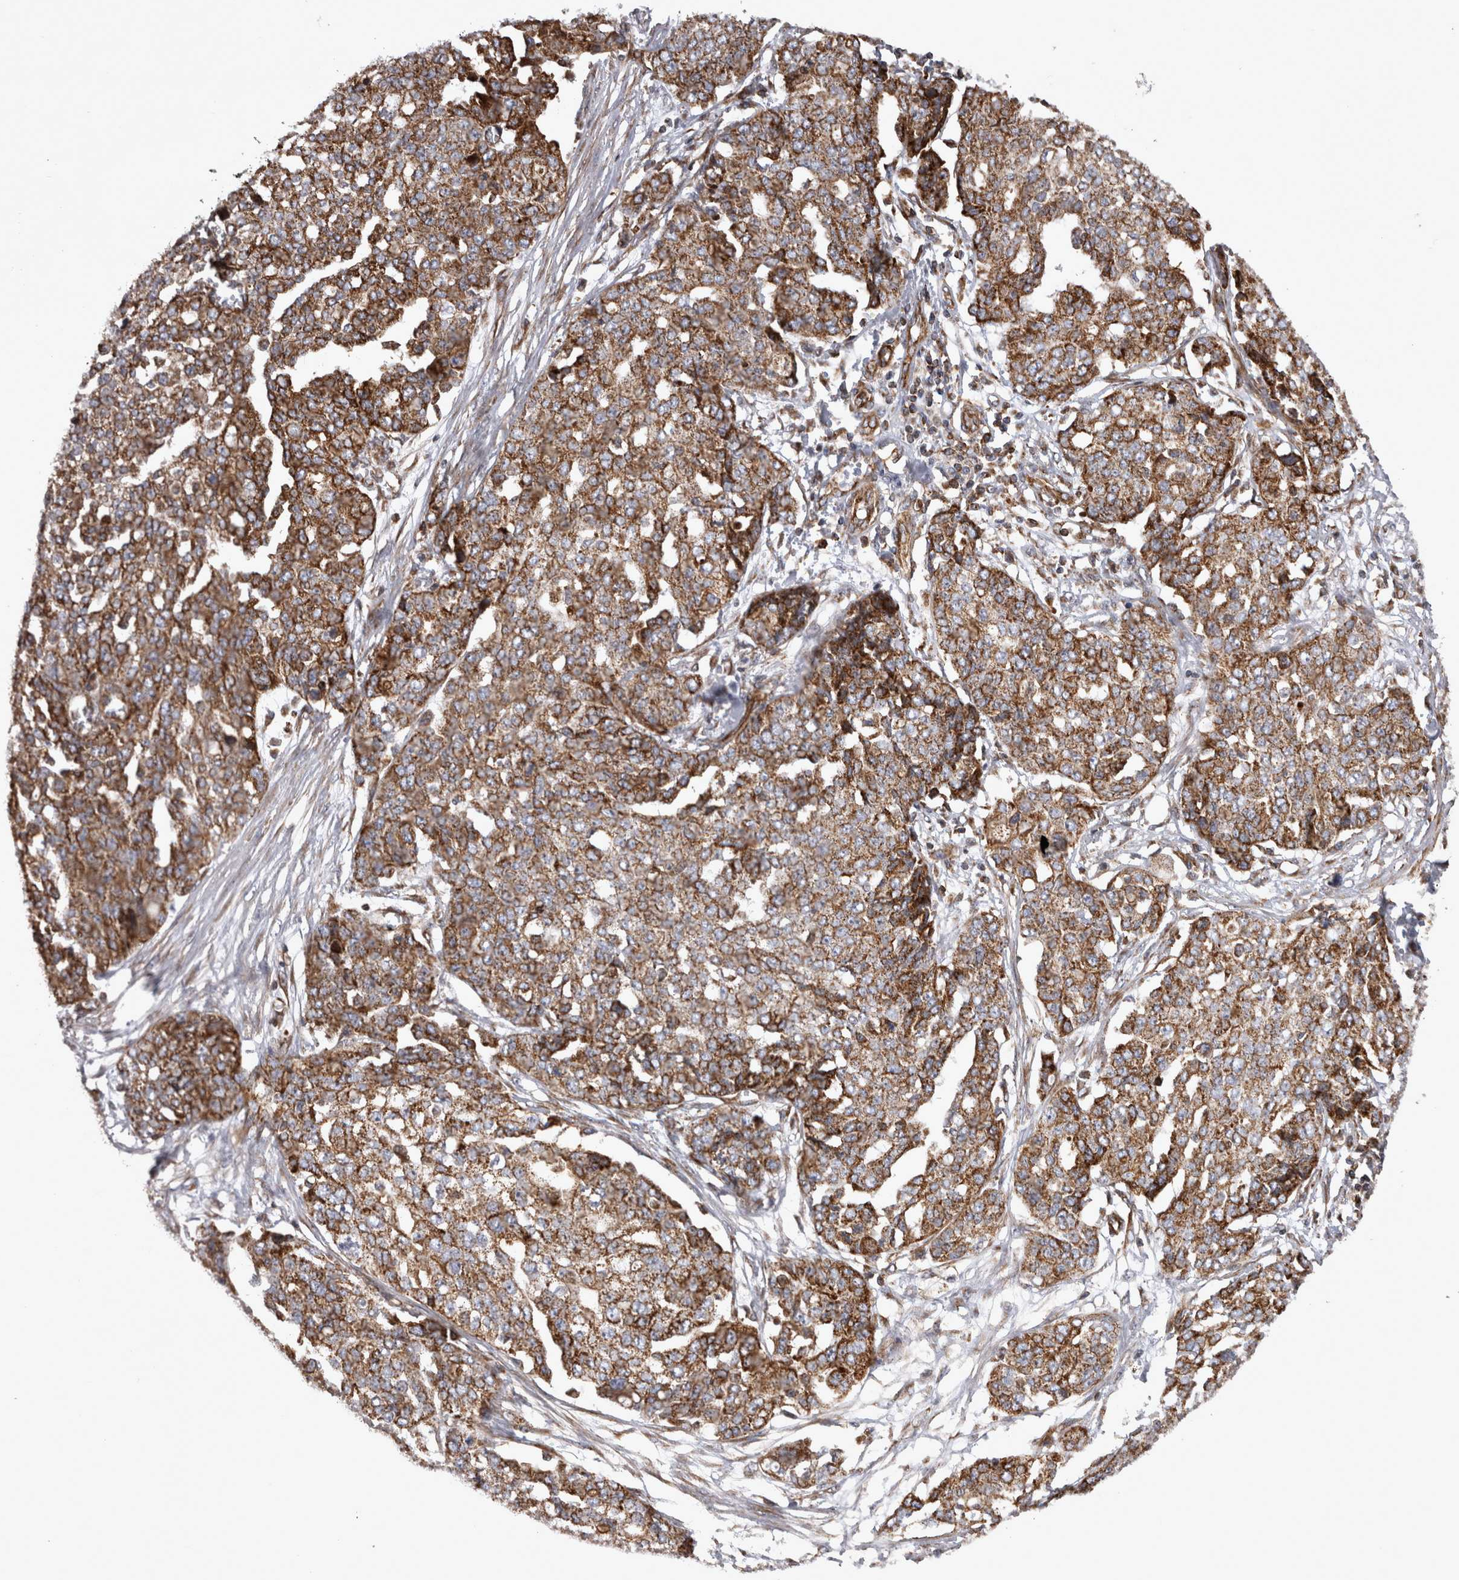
{"staining": {"intensity": "strong", "quantity": ">75%", "location": "cytoplasmic/membranous"}, "tissue": "ovarian cancer", "cell_type": "Tumor cells", "image_type": "cancer", "snomed": [{"axis": "morphology", "description": "Cystadenocarcinoma, serous, NOS"}, {"axis": "topography", "description": "Soft tissue"}, {"axis": "topography", "description": "Ovary"}], "caption": "There is high levels of strong cytoplasmic/membranous staining in tumor cells of ovarian cancer (serous cystadenocarcinoma), as demonstrated by immunohistochemical staining (brown color).", "gene": "TSPOAP1", "patient": {"sex": "female", "age": 57}}